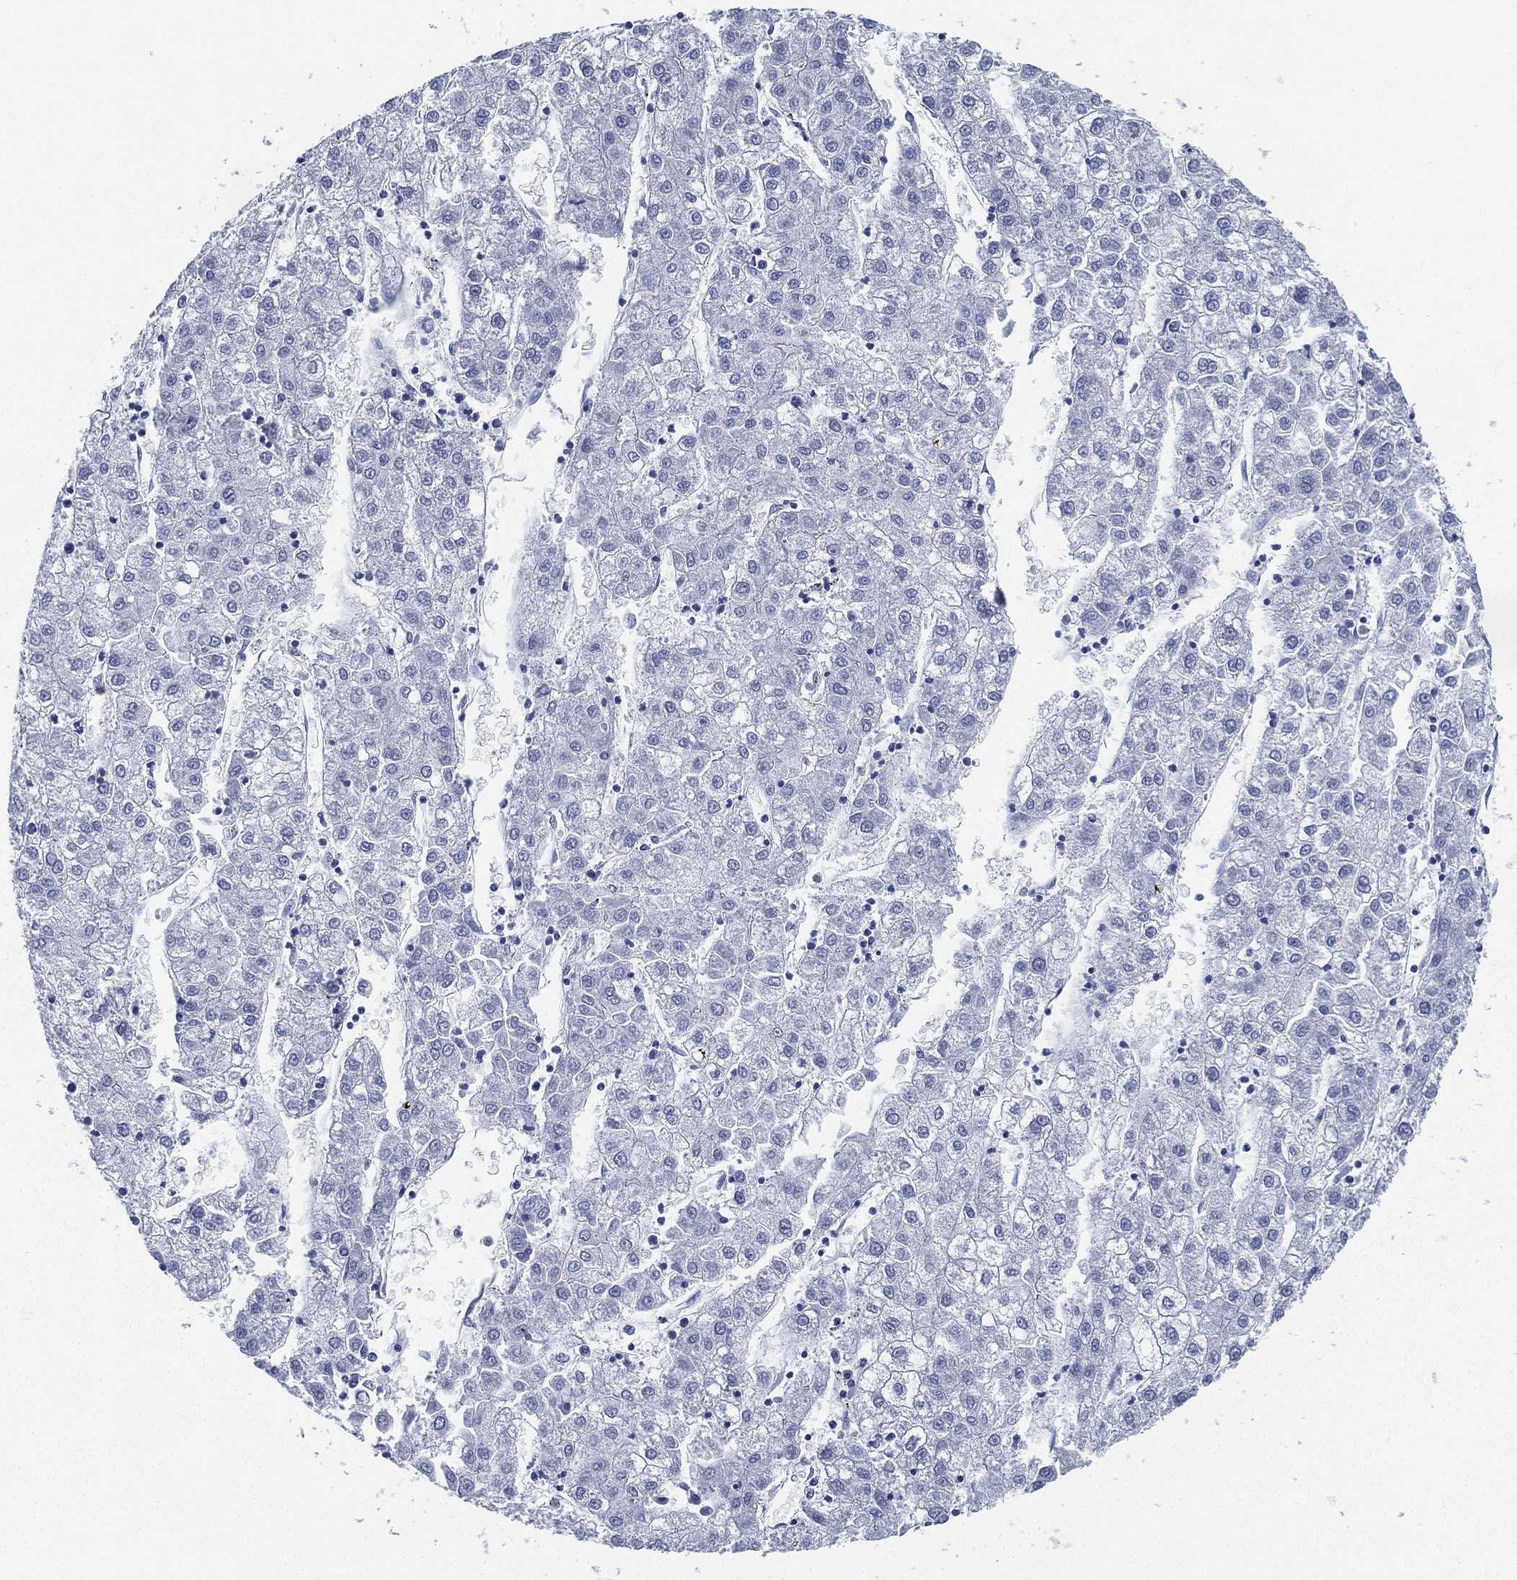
{"staining": {"intensity": "negative", "quantity": "none", "location": "none"}, "tissue": "liver cancer", "cell_type": "Tumor cells", "image_type": "cancer", "snomed": [{"axis": "morphology", "description": "Carcinoma, Hepatocellular, NOS"}, {"axis": "topography", "description": "Liver"}], "caption": "Protein analysis of liver cancer demonstrates no significant expression in tumor cells.", "gene": "DEFB121", "patient": {"sex": "male", "age": 72}}